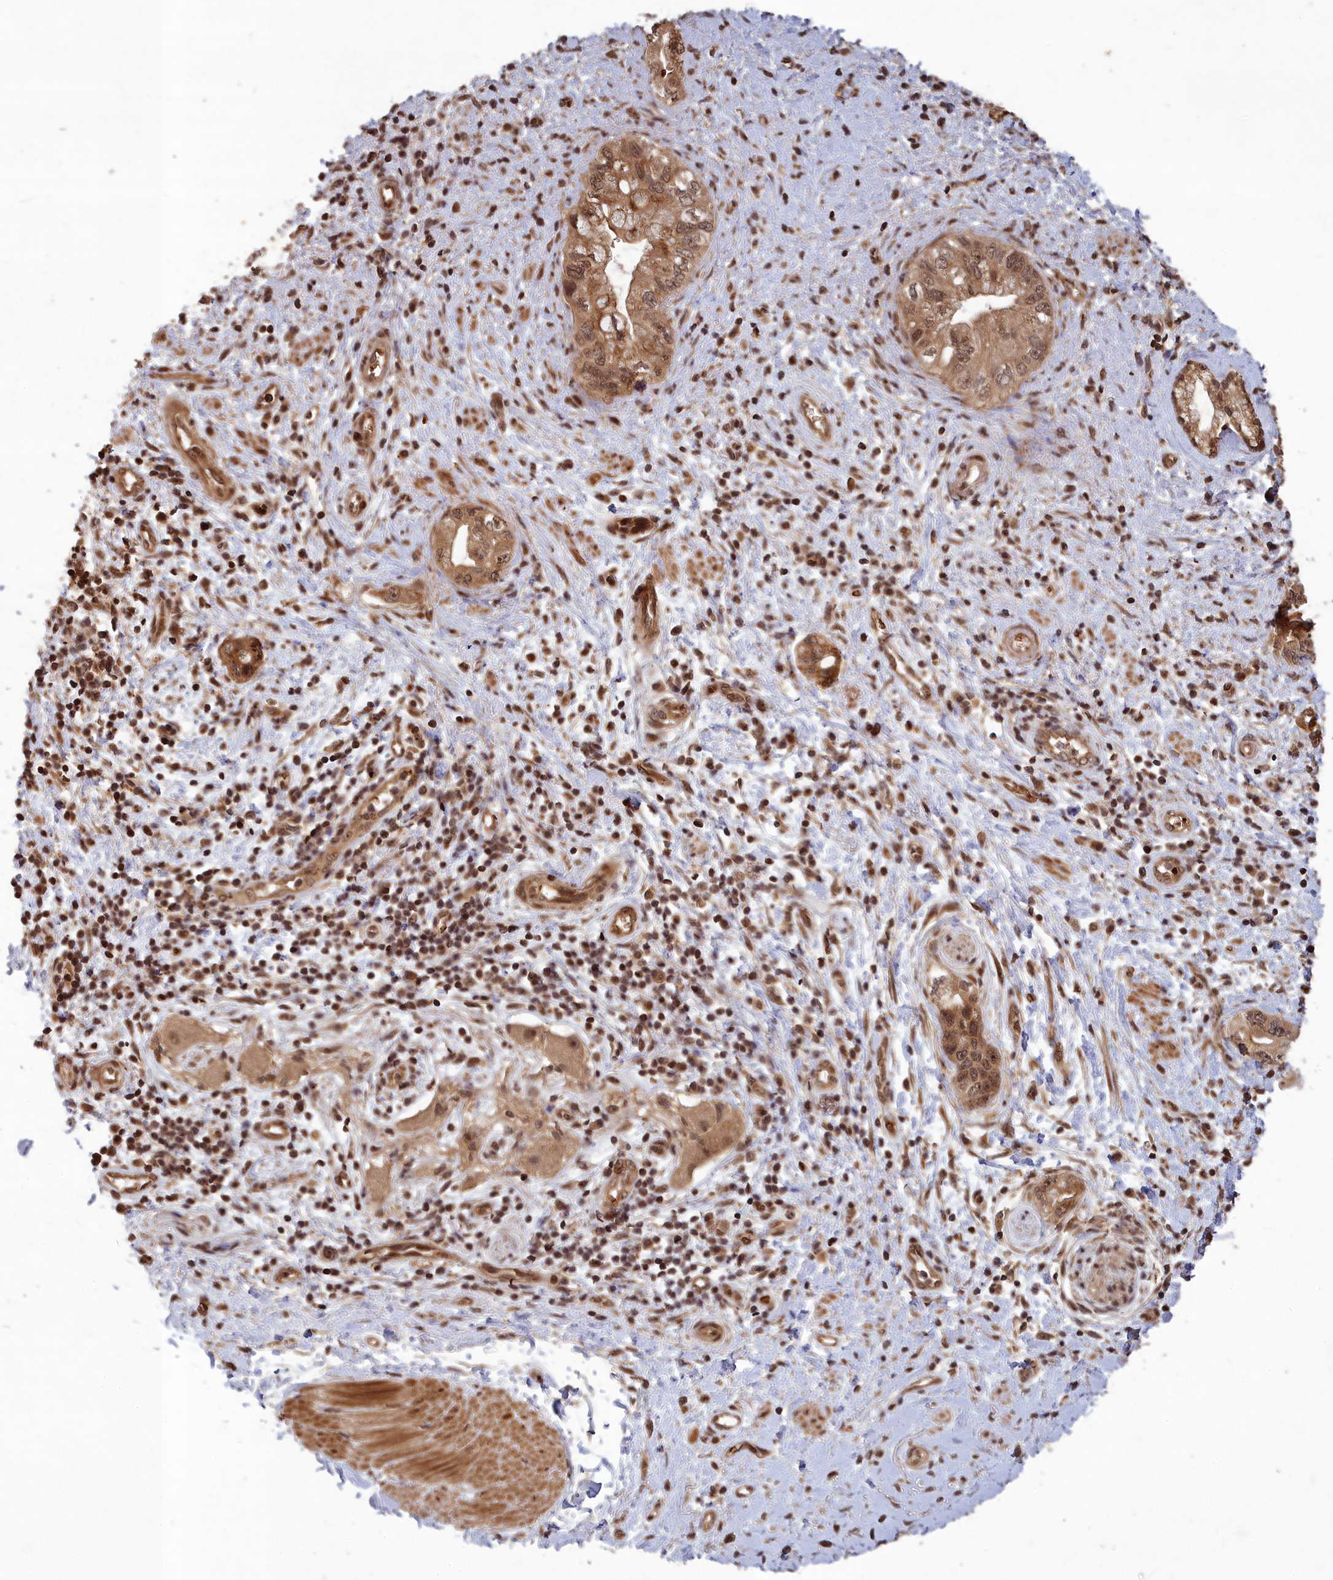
{"staining": {"intensity": "moderate", "quantity": ">75%", "location": "cytoplasmic/membranous,nuclear"}, "tissue": "pancreatic cancer", "cell_type": "Tumor cells", "image_type": "cancer", "snomed": [{"axis": "morphology", "description": "Adenocarcinoma, NOS"}, {"axis": "topography", "description": "Pancreas"}], "caption": "Moderate cytoplasmic/membranous and nuclear expression is appreciated in approximately >75% of tumor cells in pancreatic cancer.", "gene": "SRMS", "patient": {"sex": "female", "age": 73}}